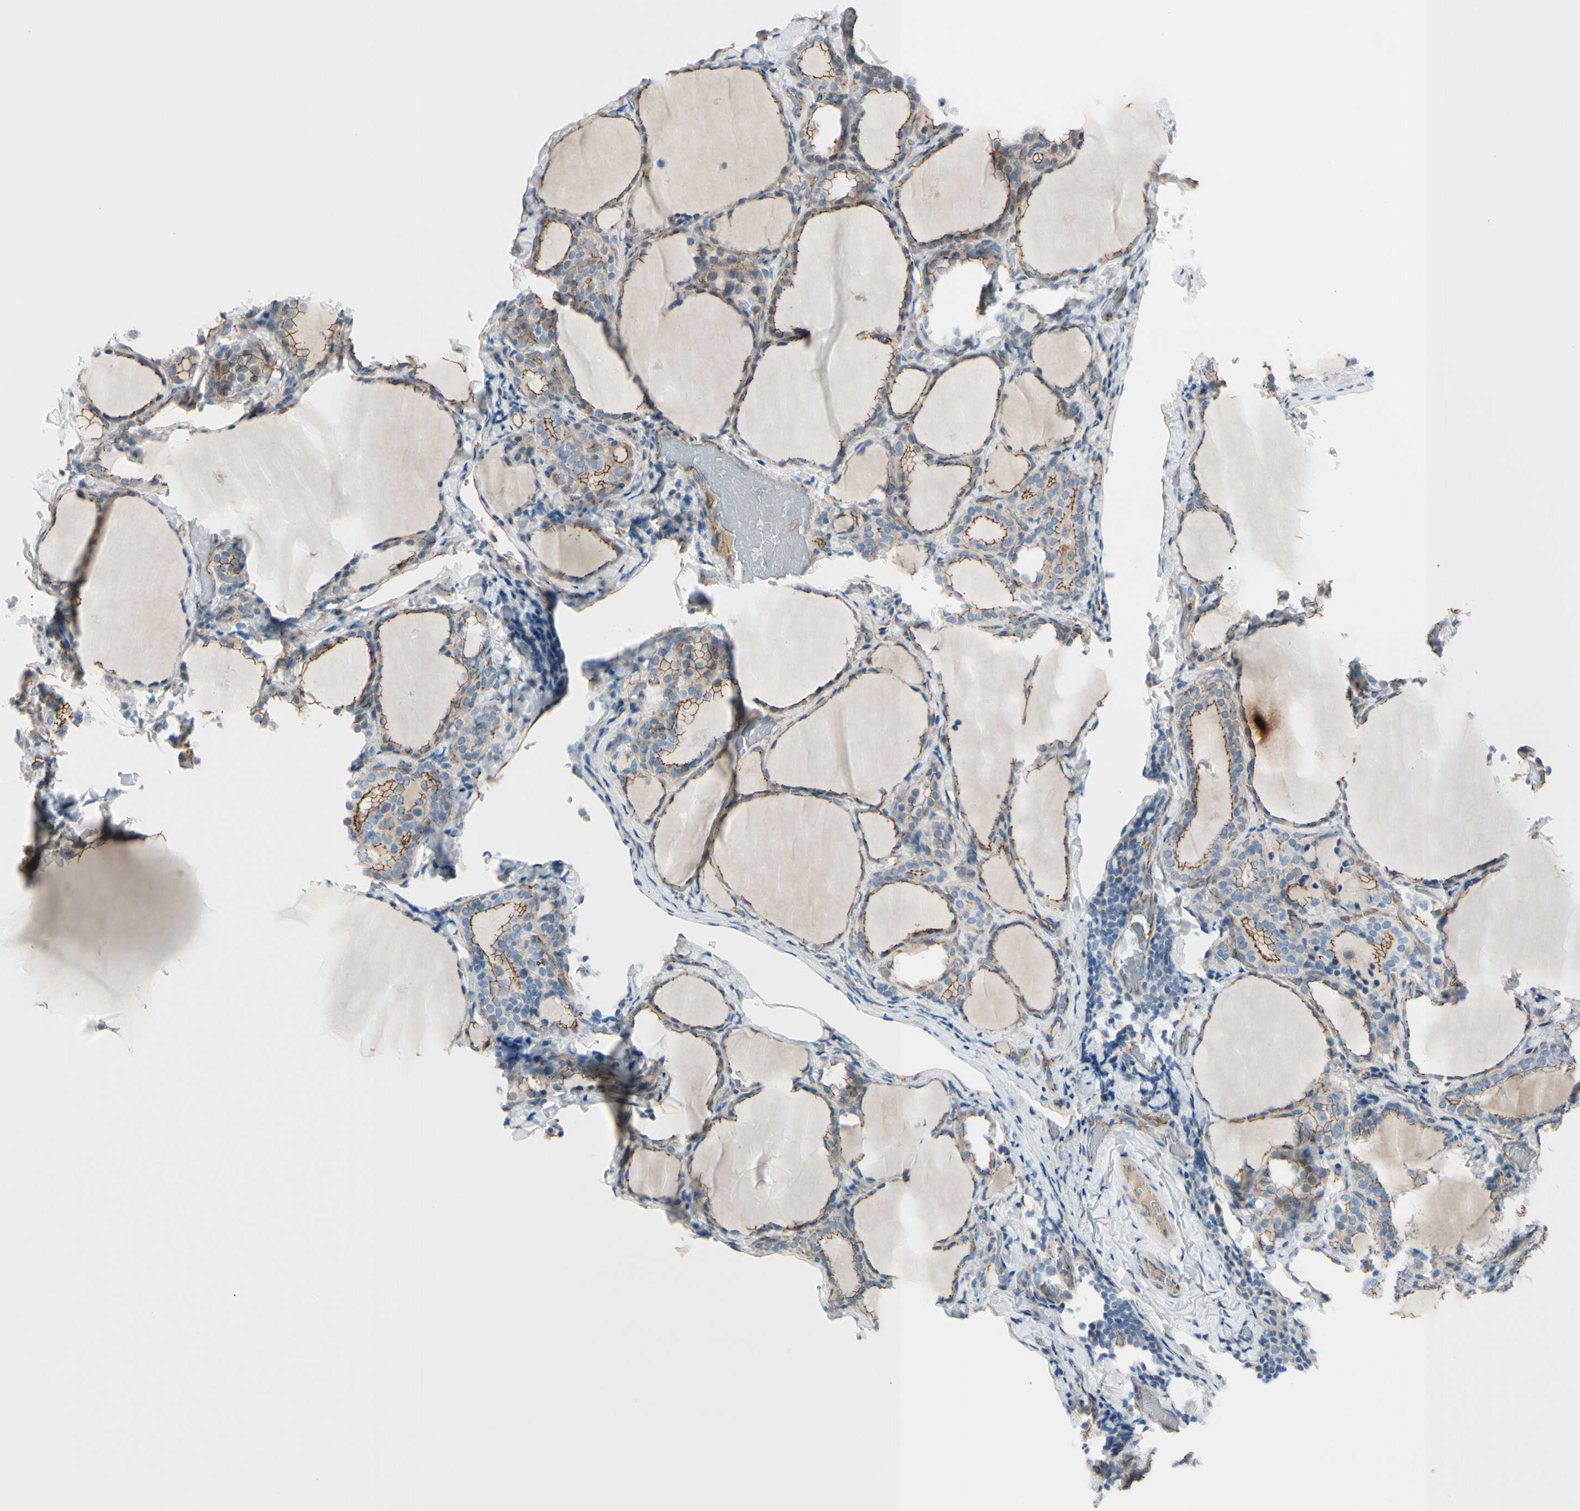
{"staining": {"intensity": "moderate", "quantity": "25%-75%", "location": "cytoplasmic/membranous"}, "tissue": "thyroid gland", "cell_type": "Glandular cells", "image_type": "normal", "snomed": [{"axis": "morphology", "description": "Normal tissue, NOS"}, {"axis": "morphology", "description": "Papillary adenocarcinoma, NOS"}, {"axis": "topography", "description": "Thyroid gland"}], "caption": "IHC of unremarkable thyroid gland shows medium levels of moderate cytoplasmic/membranous positivity in about 25%-75% of glandular cells.", "gene": "TJP1", "patient": {"sex": "female", "age": 30}}